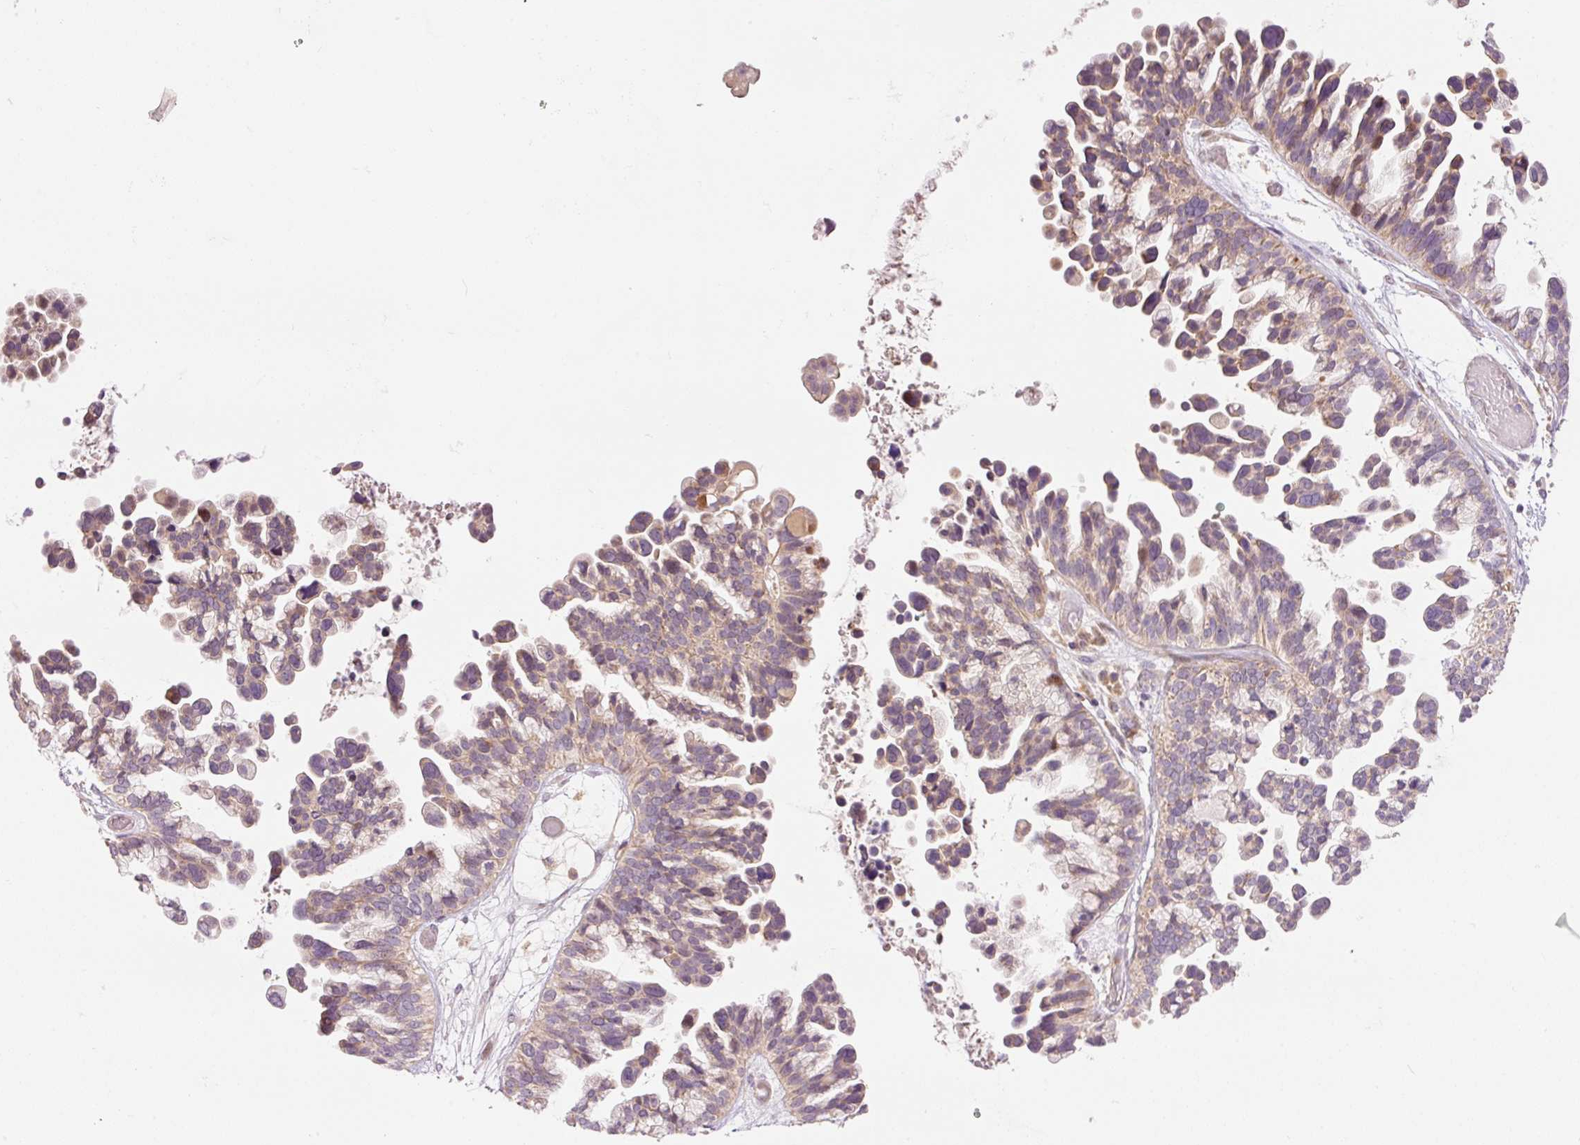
{"staining": {"intensity": "weak", "quantity": "25%-75%", "location": "cytoplasmic/membranous"}, "tissue": "ovarian cancer", "cell_type": "Tumor cells", "image_type": "cancer", "snomed": [{"axis": "morphology", "description": "Cystadenocarcinoma, serous, NOS"}, {"axis": "topography", "description": "Ovary"}], "caption": "The histopathology image exhibits immunohistochemical staining of ovarian cancer (serous cystadenocarcinoma). There is weak cytoplasmic/membranous expression is identified in about 25%-75% of tumor cells.", "gene": "SLC29A3", "patient": {"sex": "female", "age": 56}}